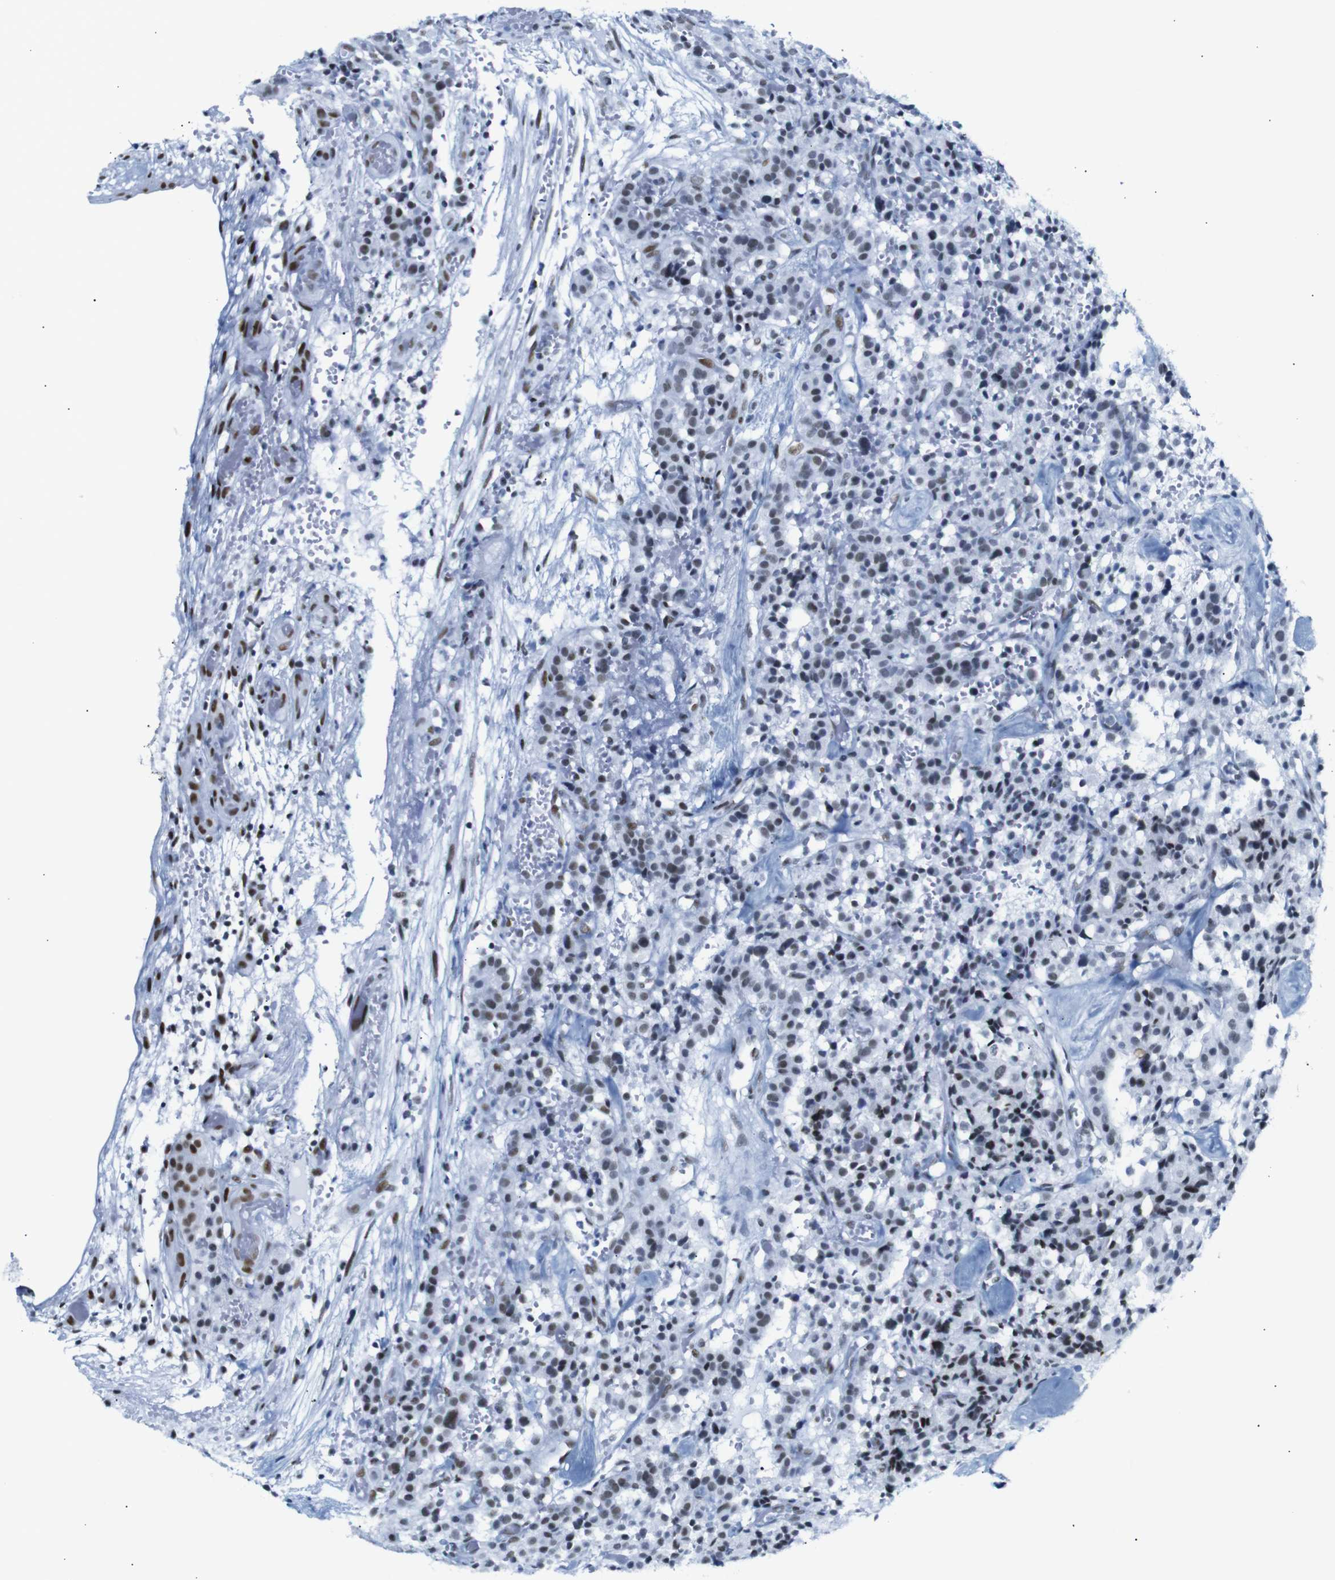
{"staining": {"intensity": "strong", "quantity": ">75%", "location": "nuclear"}, "tissue": "carcinoid", "cell_type": "Tumor cells", "image_type": "cancer", "snomed": [{"axis": "morphology", "description": "Carcinoid, malignant, NOS"}, {"axis": "topography", "description": "Lung"}], "caption": "The micrograph demonstrates immunohistochemical staining of carcinoid. There is strong nuclear expression is appreciated in about >75% of tumor cells. (Stains: DAB (3,3'-diaminobenzidine) in brown, nuclei in blue, Microscopy: brightfield microscopy at high magnification).", "gene": "TRA2B", "patient": {"sex": "male", "age": 30}}